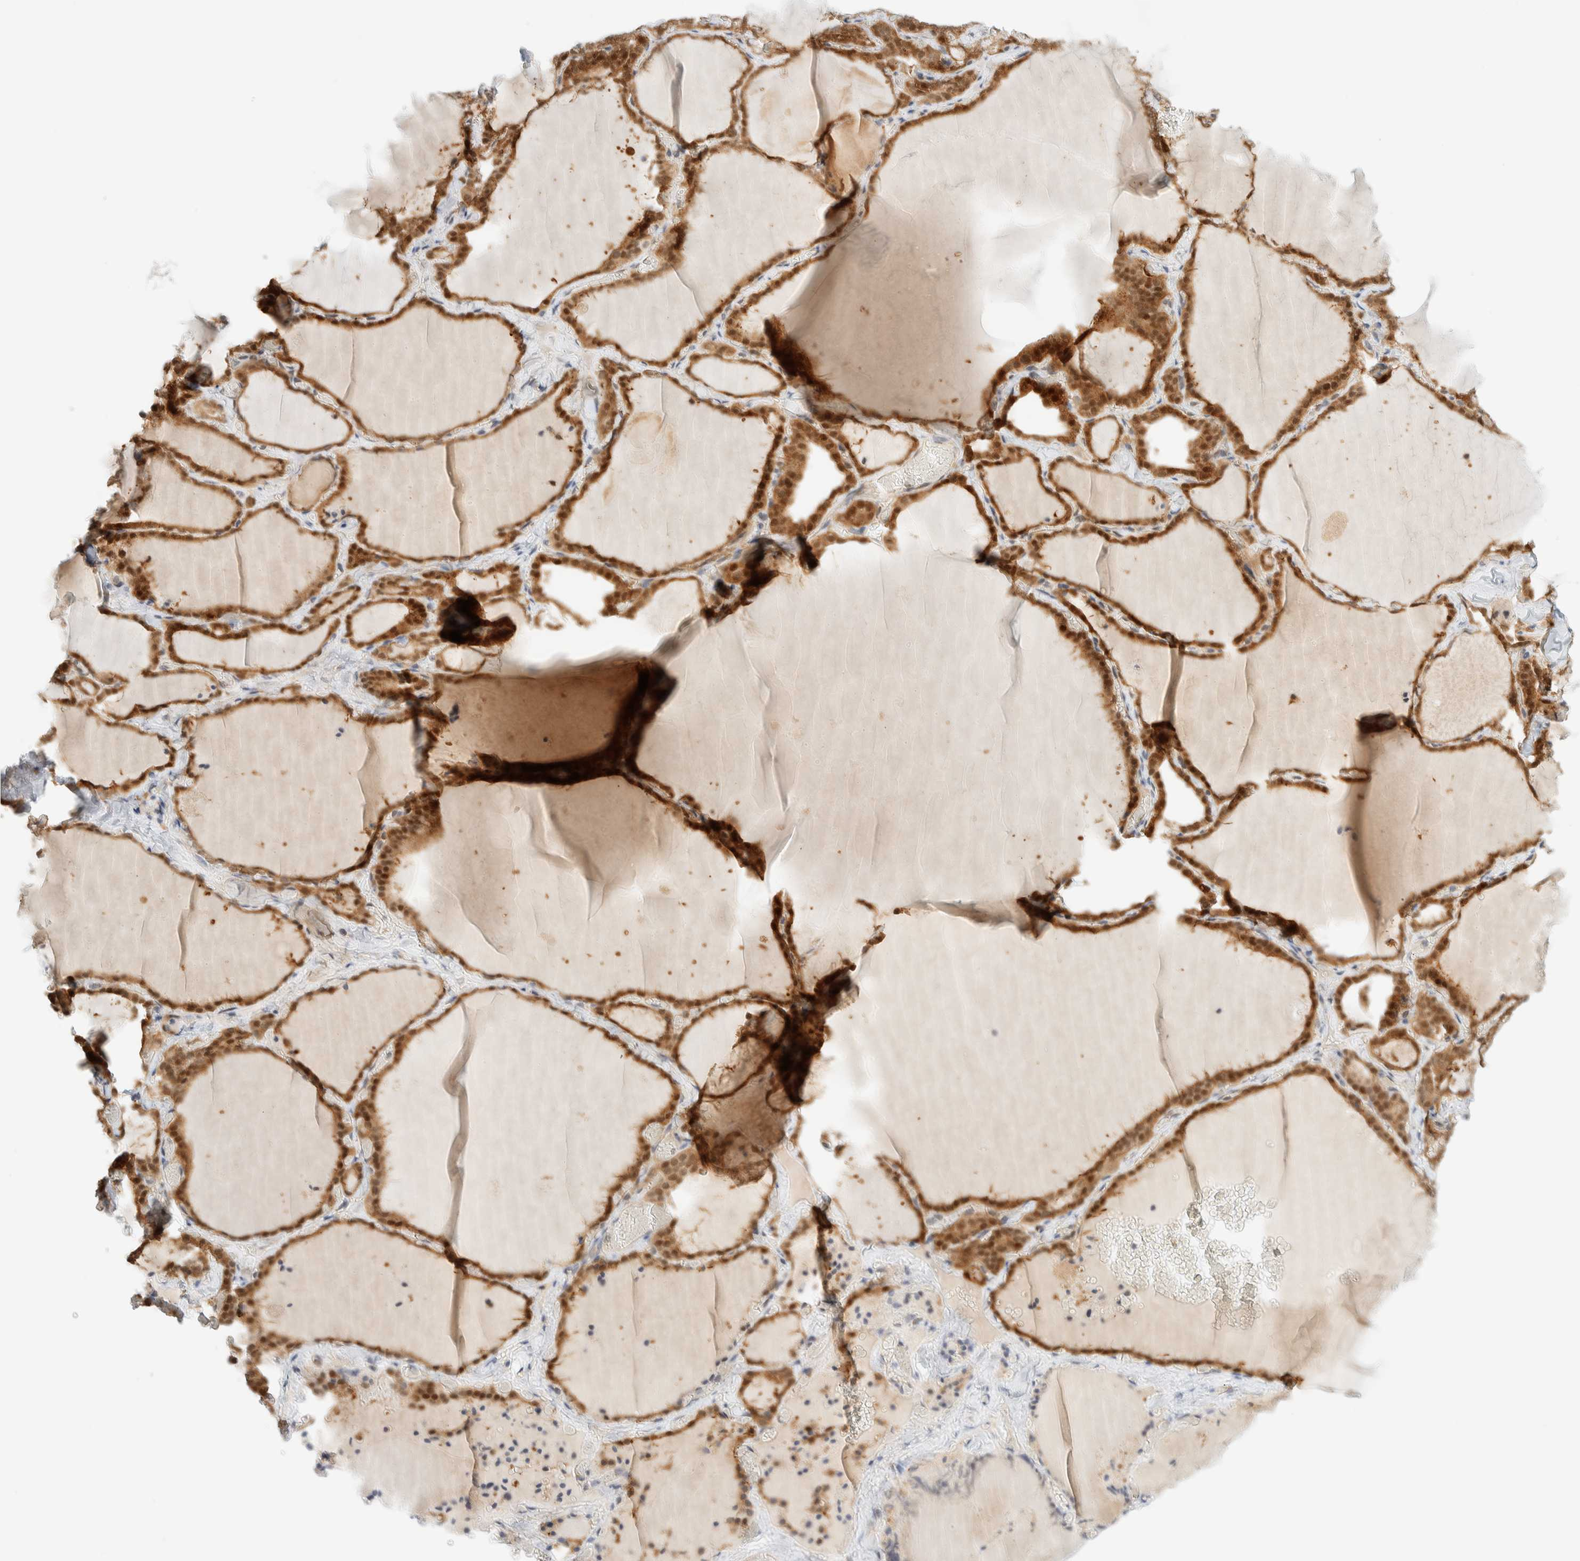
{"staining": {"intensity": "moderate", "quantity": ">75%", "location": "cytoplasmic/membranous,nuclear"}, "tissue": "thyroid gland", "cell_type": "Glandular cells", "image_type": "normal", "snomed": [{"axis": "morphology", "description": "Normal tissue, NOS"}, {"axis": "topography", "description": "Thyroid gland"}], "caption": "Immunohistochemical staining of benign thyroid gland exhibits medium levels of moderate cytoplasmic/membranous,nuclear positivity in about >75% of glandular cells. (Brightfield microscopy of DAB IHC at high magnification).", "gene": "PCYT2", "patient": {"sex": "female", "age": 22}}